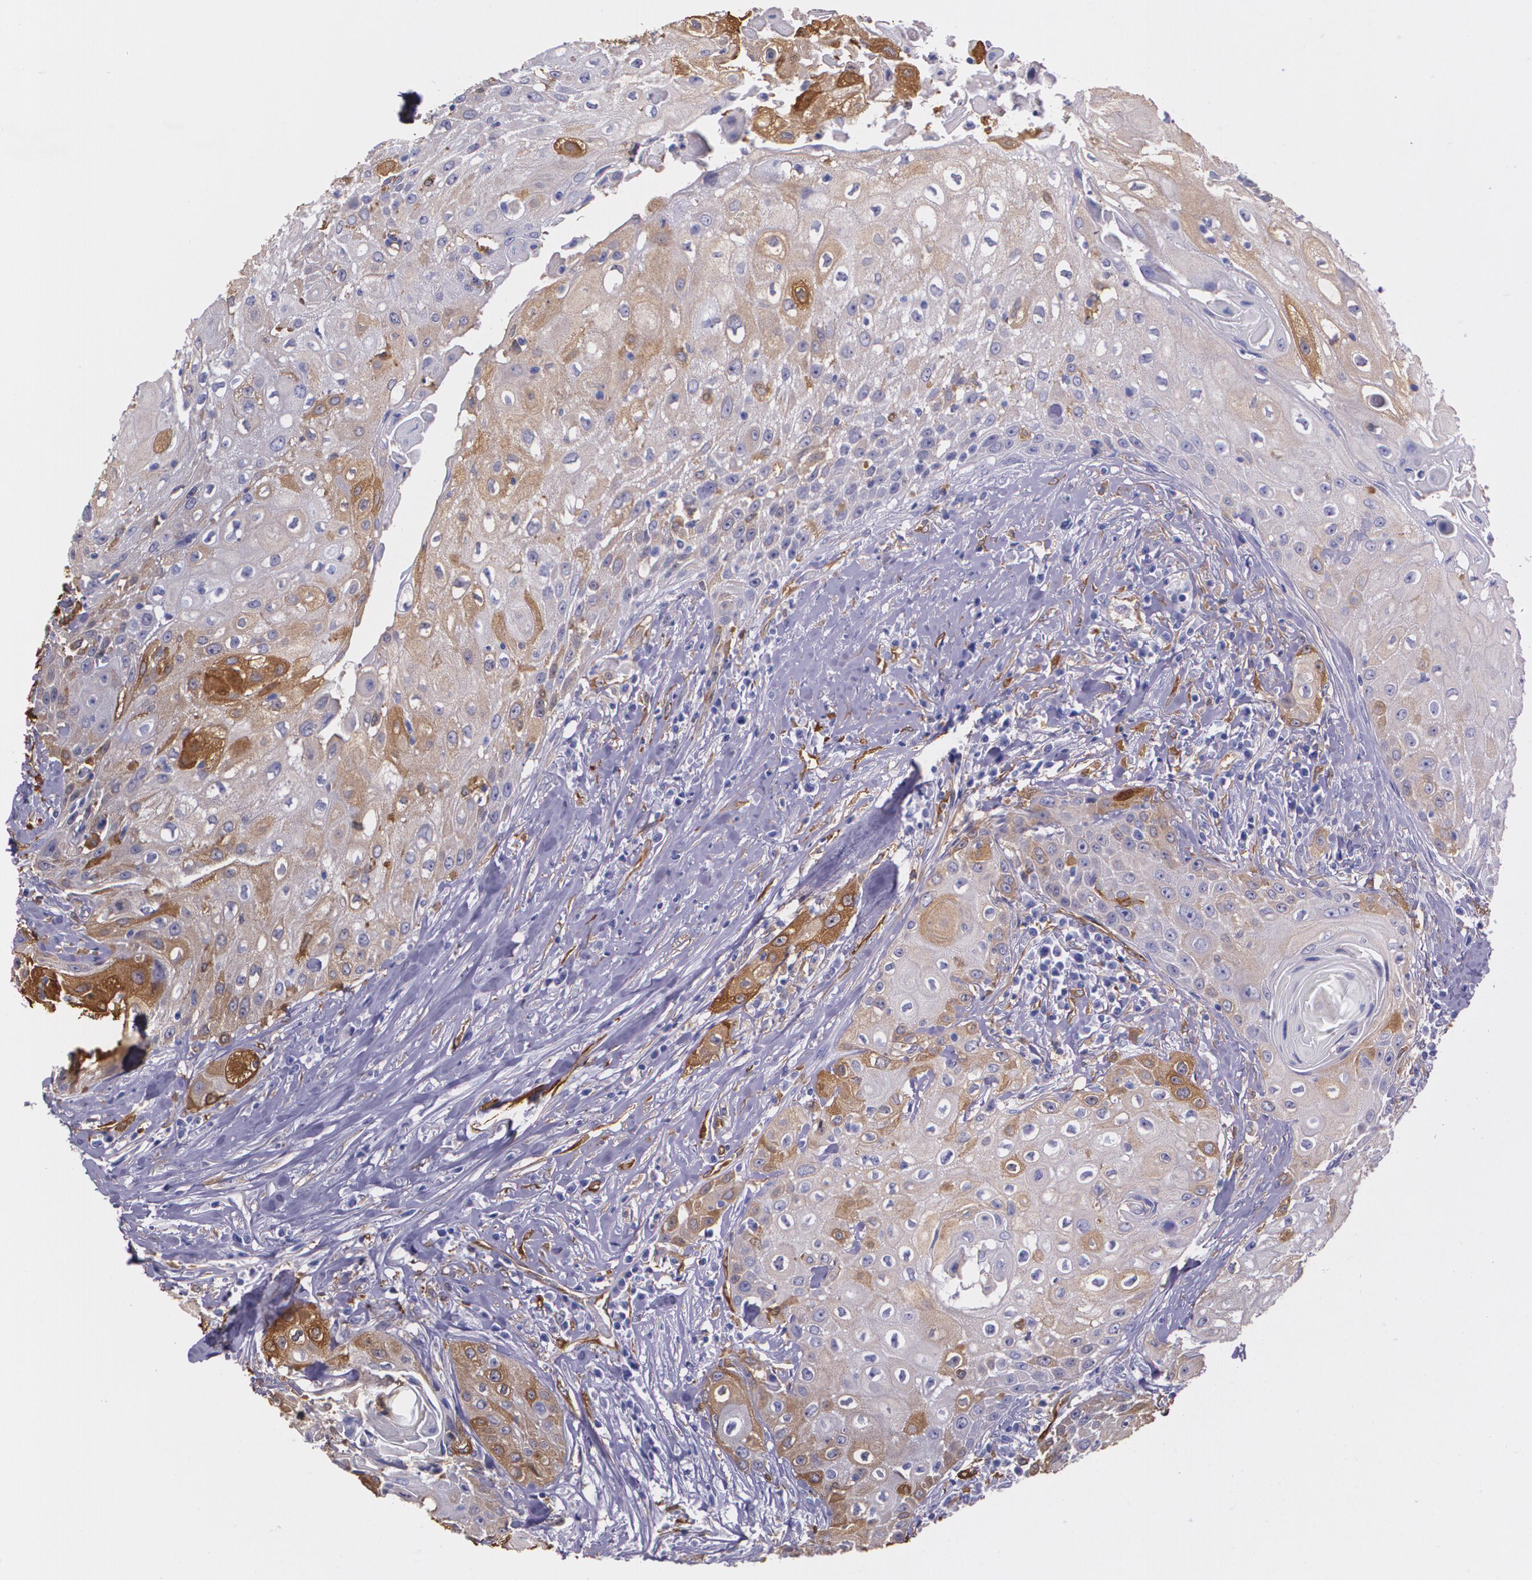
{"staining": {"intensity": "moderate", "quantity": "<25%", "location": "cytoplasmic/membranous"}, "tissue": "head and neck cancer", "cell_type": "Tumor cells", "image_type": "cancer", "snomed": [{"axis": "morphology", "description": "Squamous cell carcinoma, NOS"}, {"axis": "topography", "description": "Oral tissue"}, {"axis": "topography", "description": "Head-Neck"}], "caption": "Immunohistochemistry of head and neck squamous cell carcinoma demonstrates low levels of moderate cytoplasmic/membranous positivity in about <25% of tumor cells. (IHC, brightfield microscopy, high magnification).", "gene": "MMP2", "patient": {"sex": "female", "age": 82}}